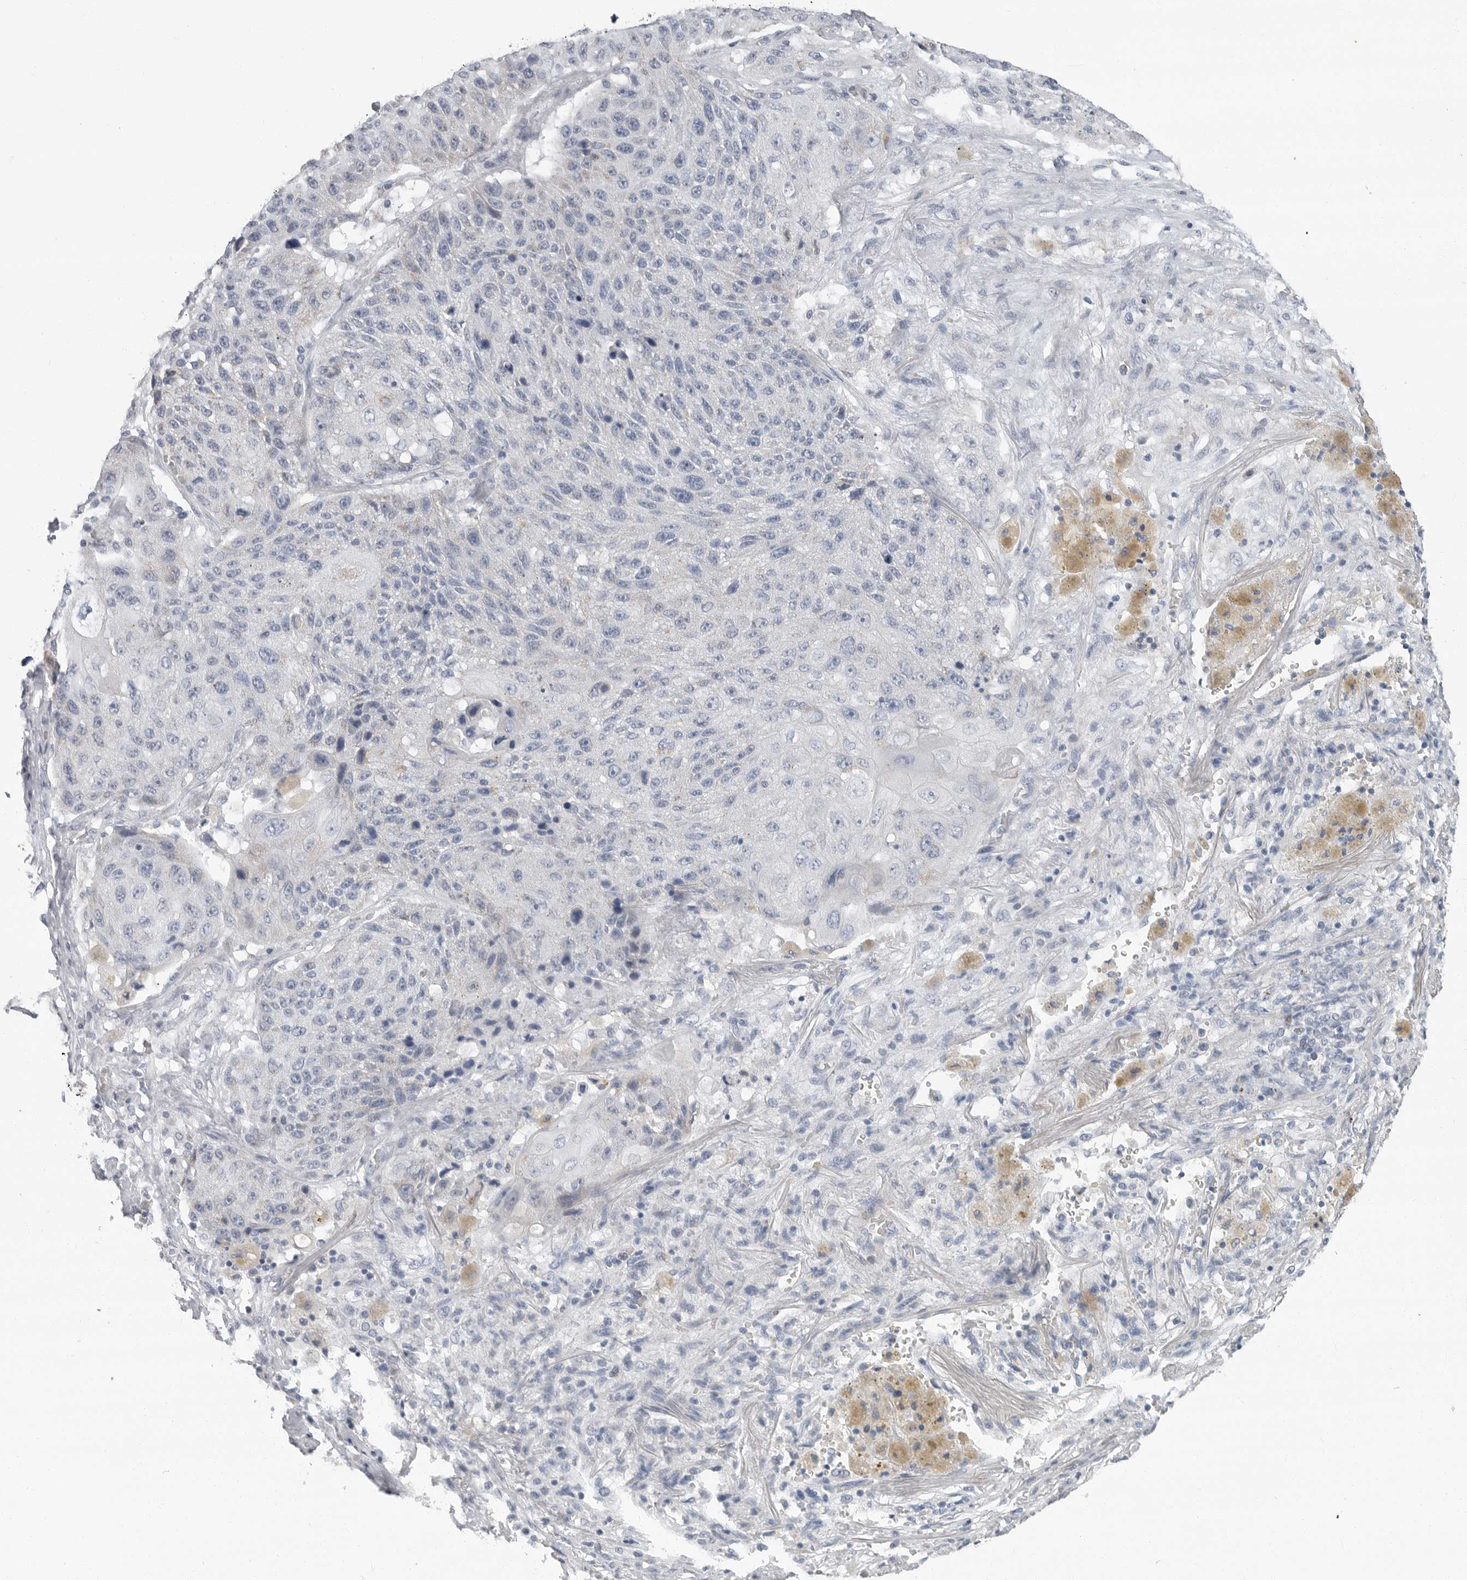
{"staining": {"intensity": "negative", "quantity": "none", "location": "none"}, "tissue": "lung cancer", "cell_type": "Tumor cells", "image_type": "cancer", "snomed": [{"axis": "morphology", "description": "Squamous cell carcinoma, NOS"}, {"axis": "topography", "description": "Lung"}], "caption": "Squamous cell carcinoma (lung) stained for a protein using IHC reveals no staining tumor cells.", "gene": "PLN", "patient": {"sex": "male", "age": 61}}